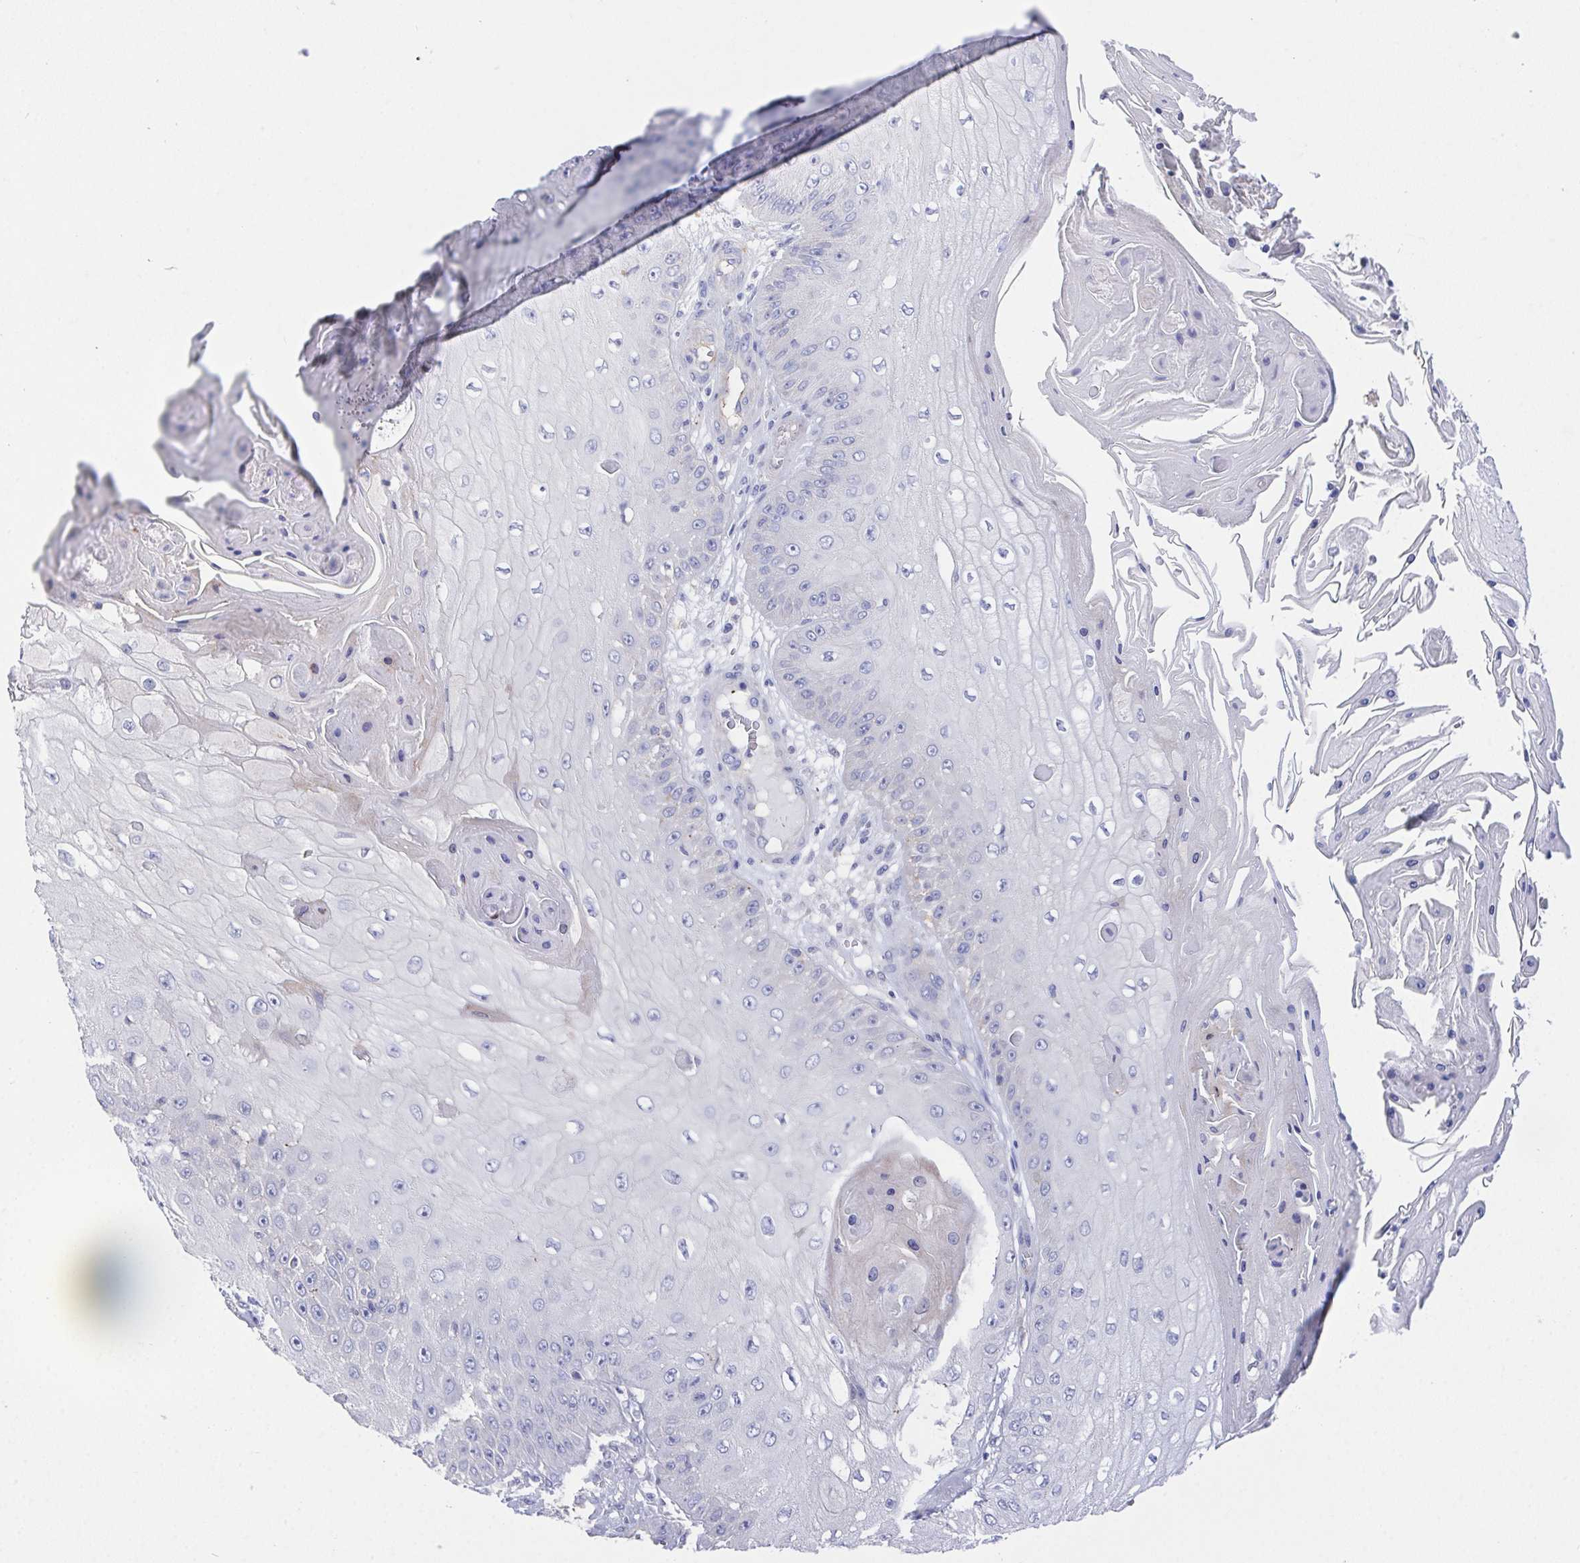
{"staining": {"intensity": "negative", "quantity": "none", "location": "none"}, "tissue": "skin cancer", "cell_type": "Tumor cells", "image_type": "cancer", "snomed": [{"axis": "morphology", "description": "Squamous cell carcinoma, NOS"}, {"axis": "topography", "description": "Skin"}], "caption": "Human skin cancer stained for a protein using immunohistochemistry (IHC) shows no expression in tumor cells.", "gene": "PRG3", "patient": {"sex": "male", "age": 70}}